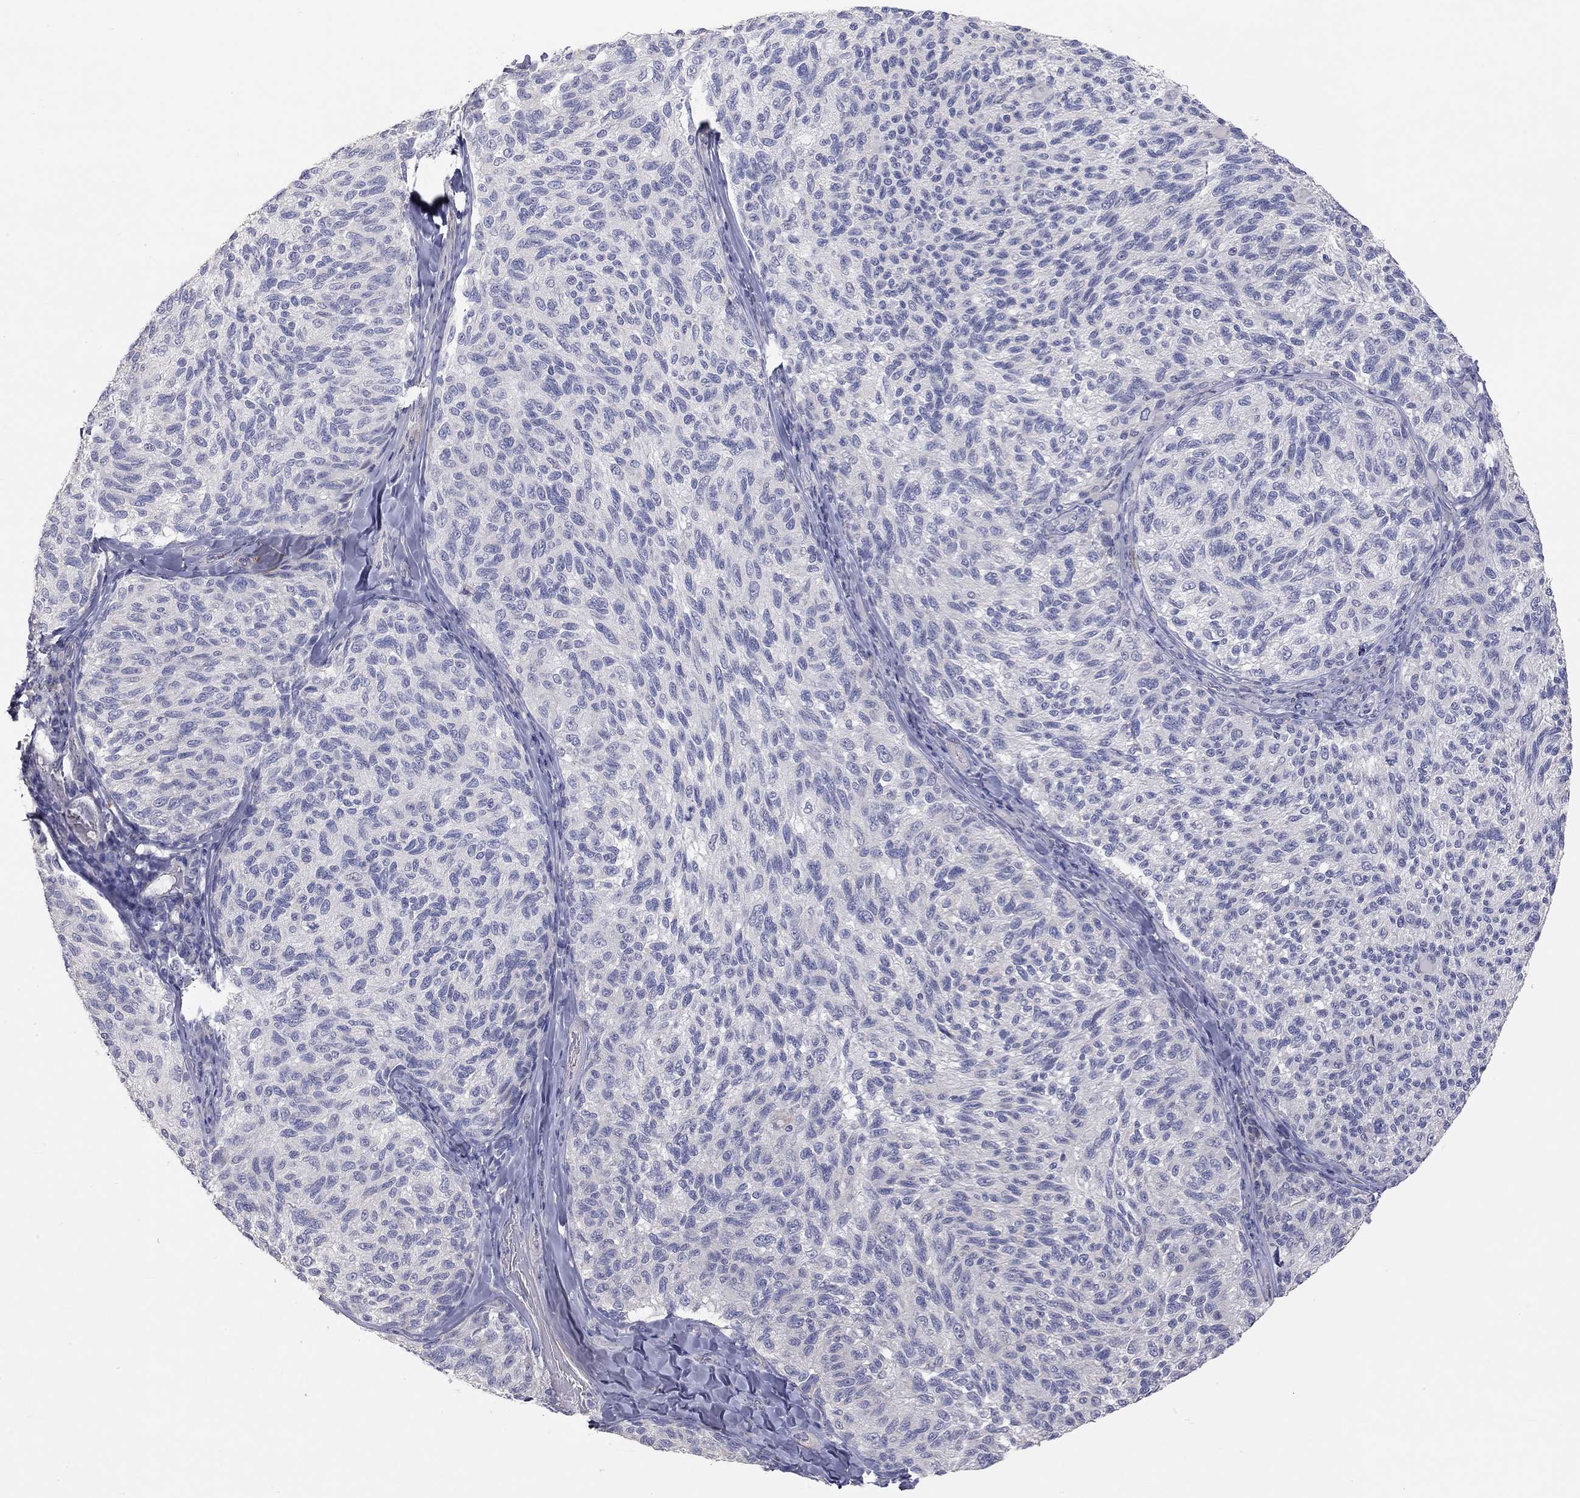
{"staining": {"intensity": "negative", "quantity": "none", "location": "none"}, "tissue": "melanoma", "cell_type": "Tumor cells", "image_type": "cancer", "snomed": [{"axis": "morphology", "description": "Malignant melanoma, NOS"}, {"axis": "topography", "description": "Skin"}], "caption": "Immunohistochemistry micrograph of neoplastic tissue: melanoma stained with DAB demonstrates no significant protein expression in tumor cells. The staining is performed using DAB brown chromogen with nuclei counter-stained in using hematoxylin.", "gene": "PAPSS2", "patient": {"sex": "female", "age": 73}}